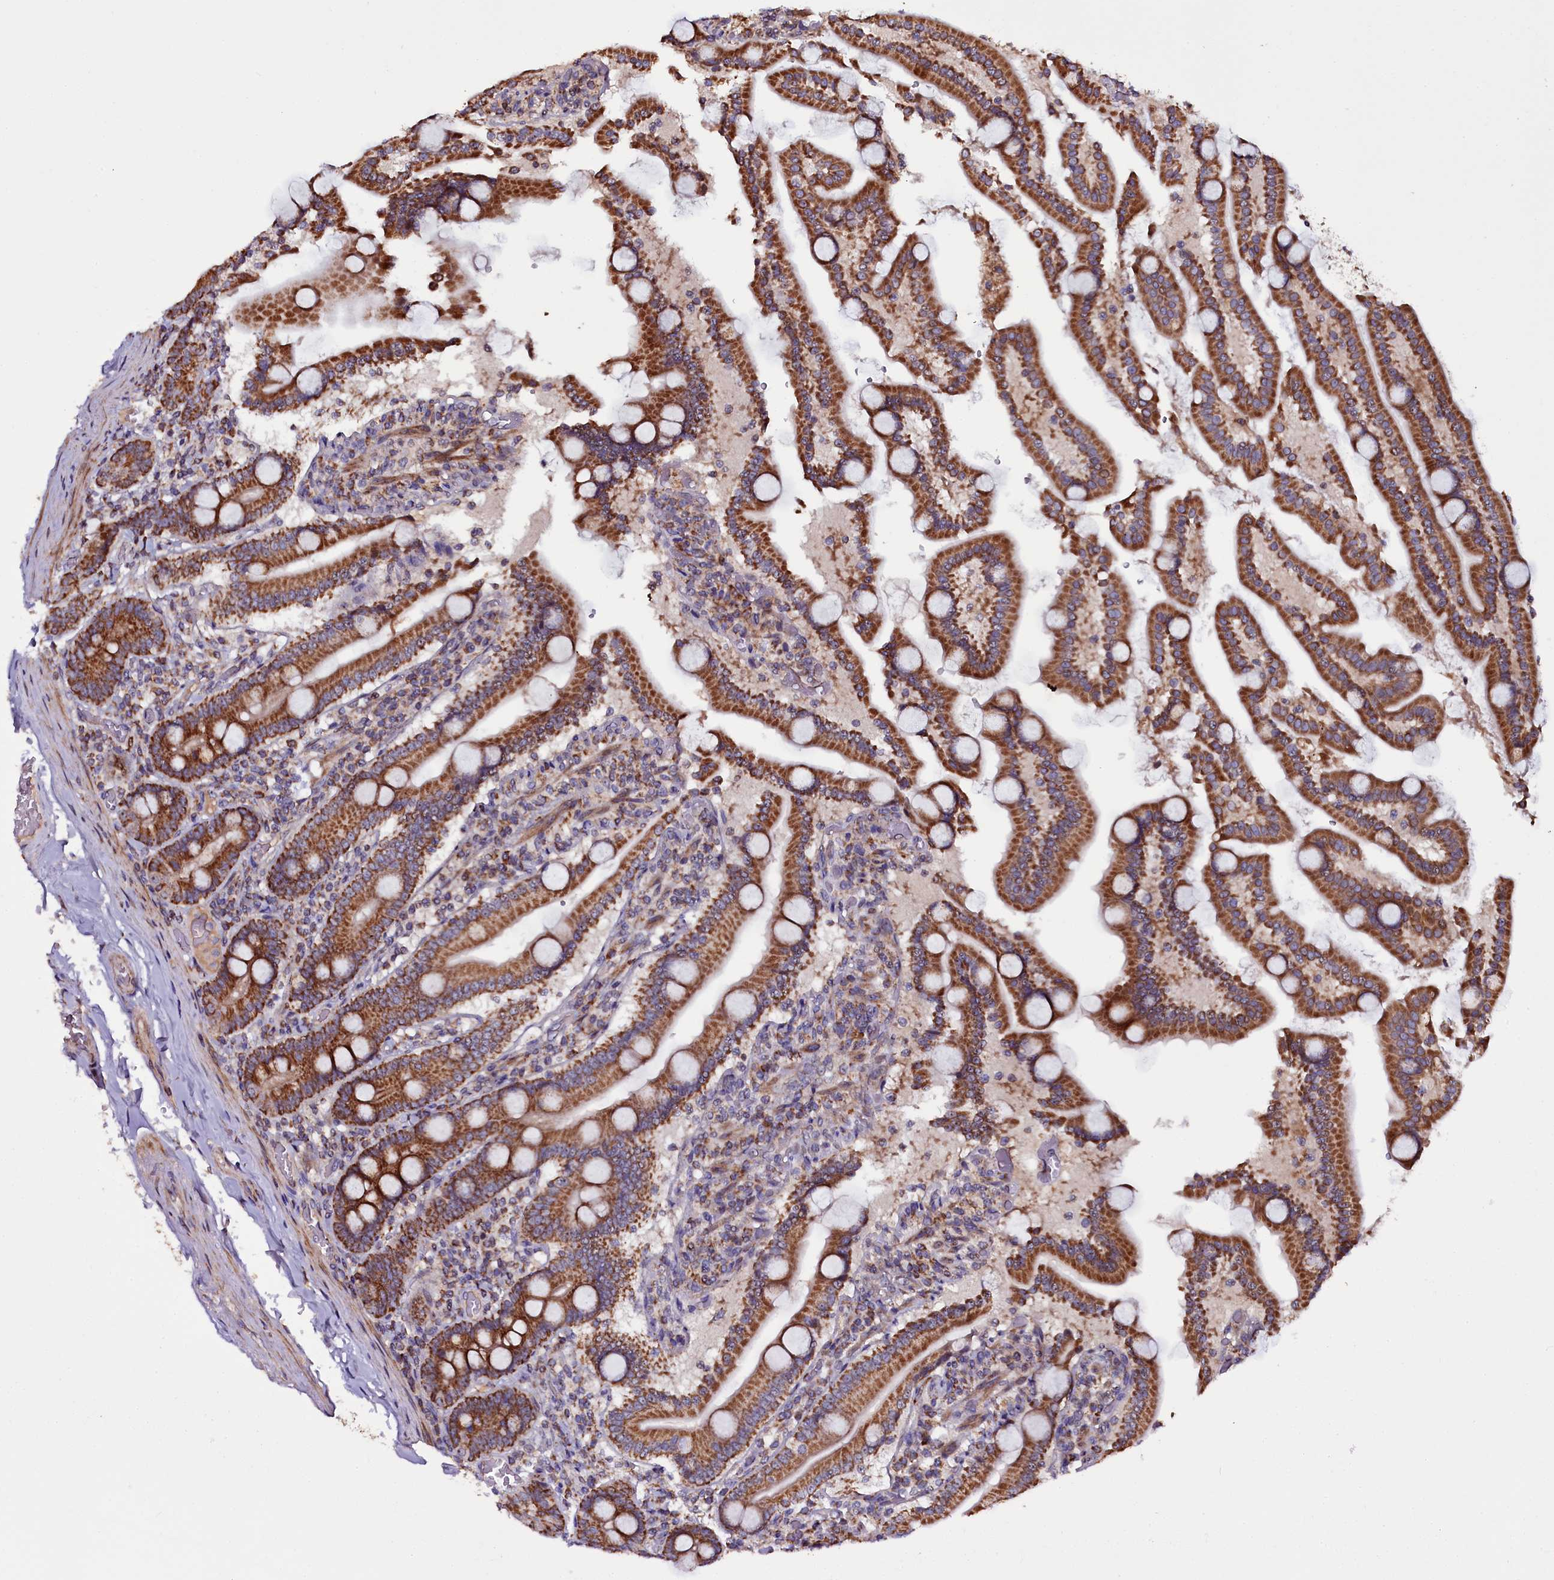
{"staining": {"intensity": "strong", "quantity": ">75%", "location": "cytoplasmic/membranous"}, "tissue": "duodenum", "cell_type": "Glandular cells", "image_type": "normal", "snomed": [{"axis": "morphology", "description": "Normal tissue, NOS"}, {"axis": "topography", "description": "Duodenum"}], "caption": "Strong cytoplasmic/membranous expression for a protein is seen in about >75% of glandular cells of normal duodenum using immunohistochemistry (IHC).", "gene": "NAA80", "patient": {"sex": "male", "age": 55}}